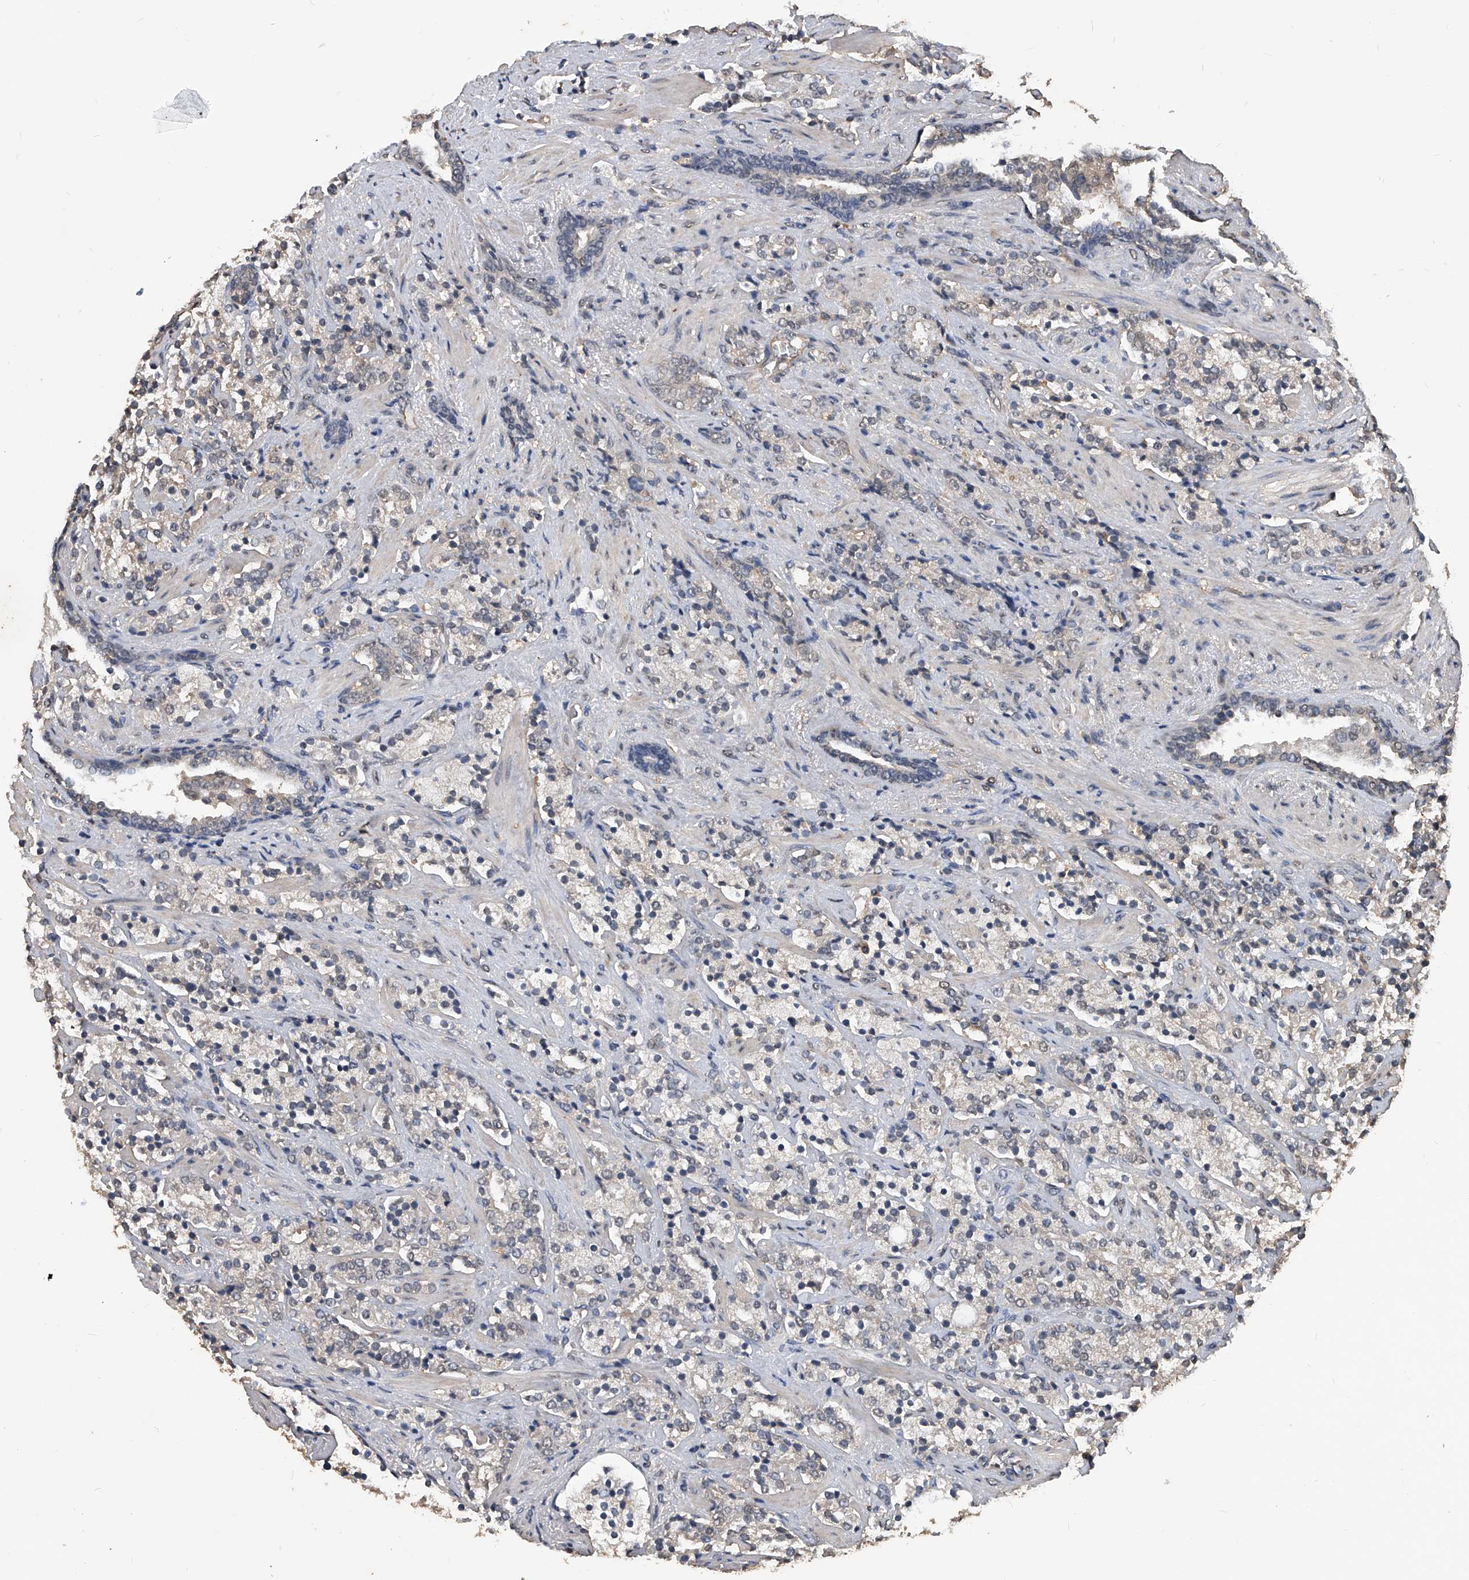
{"staining": {"intensity": "negative", "quantity": "none", "location": "none"}, "tissue": "prostate cancer", "cell_type": "Tumor cells", "image_type": "cancer", "snomed": [{"axis": "morphology", "description": "Adenocarcinoma, High grade"}, {"axis": "topography", "description": "Prostate"}], "caption": "Tumor cells are negative for protein expression in human adenocarcinoma (high-grade) (prostate). The staining is performed using DAB brown chromogen with nuclei counter-stained in using hematoxylin.", "gene": "FBXL4", "patient": {"sex": "male", "age": 71}}